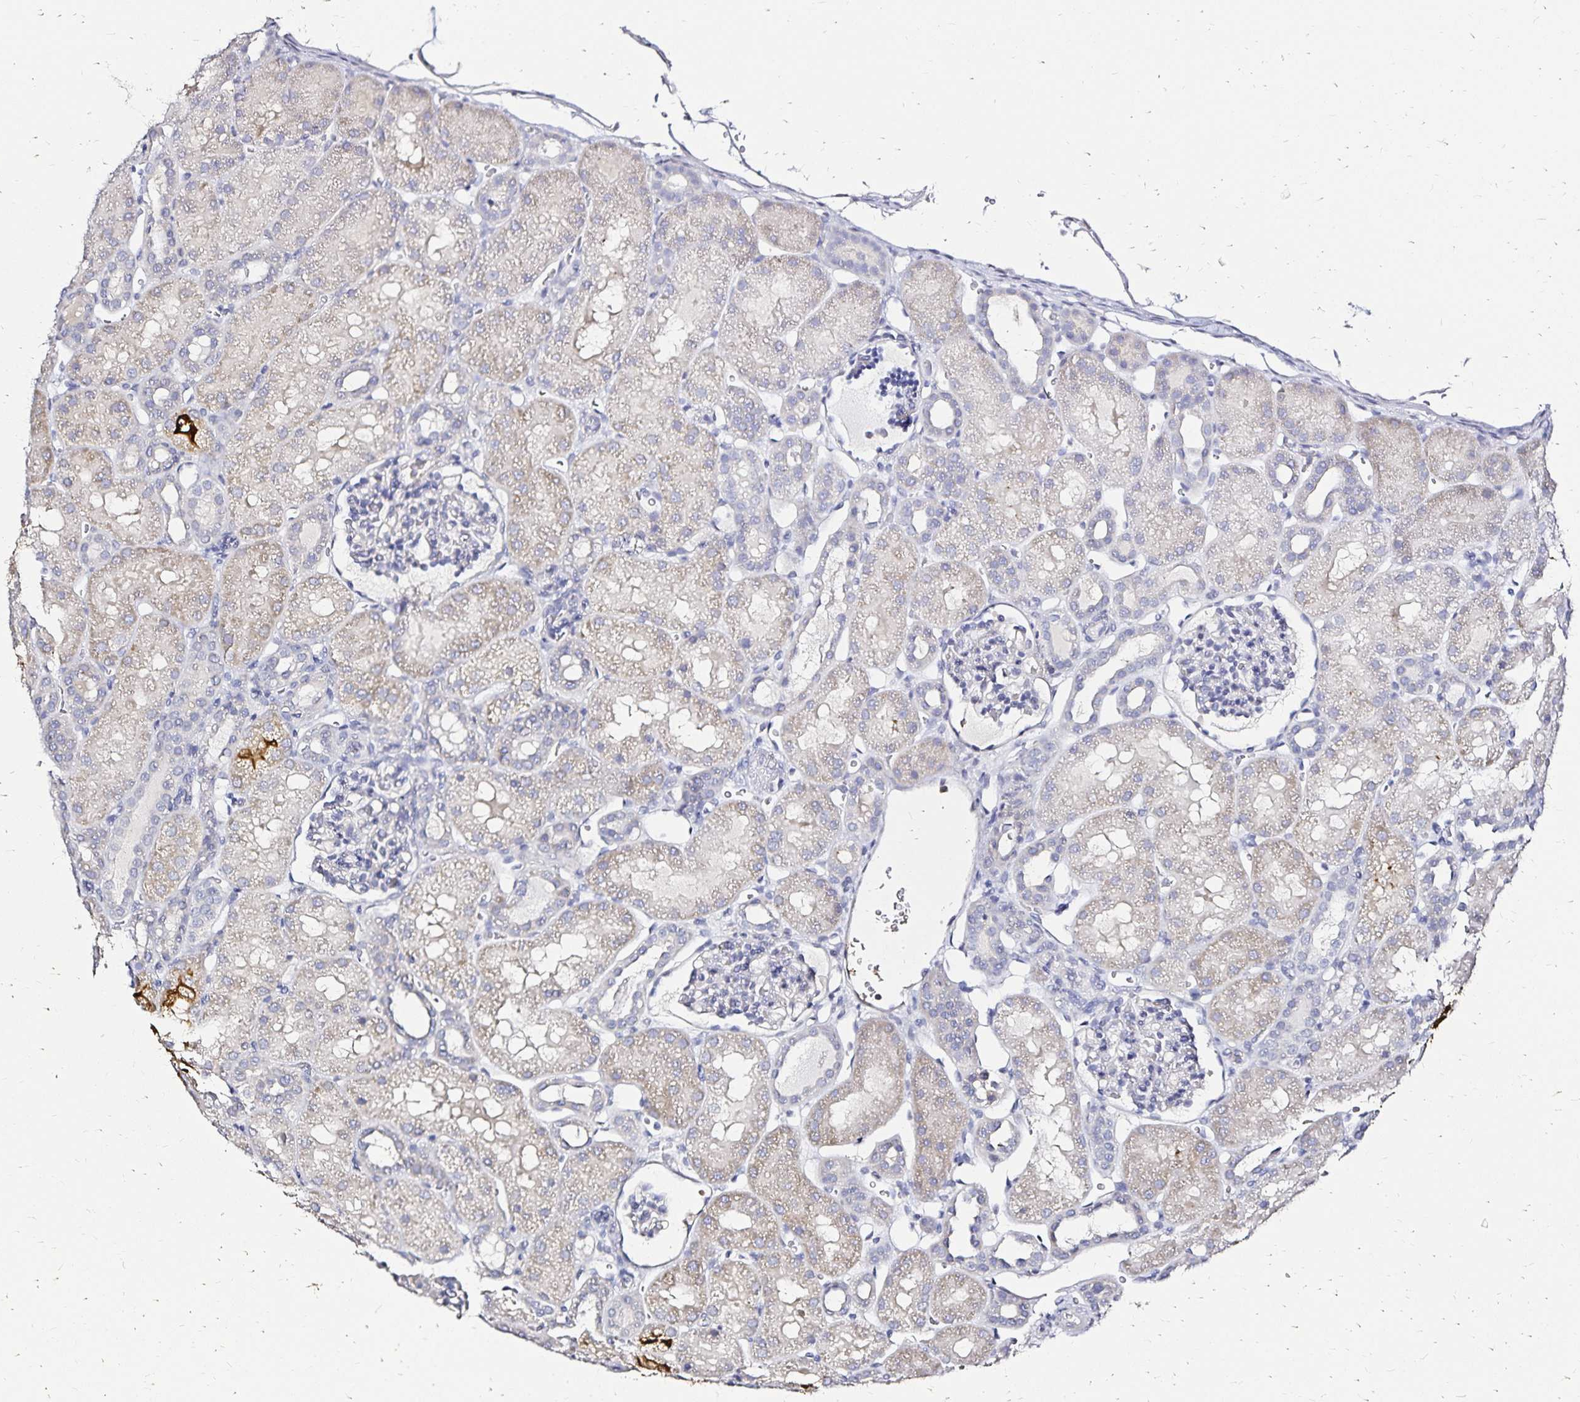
{"staining": {"intensity": "negative", "quantity": "none", "location": "none"}, "tissue": "kidney", "cell_type": "Cells in glomeruli", "image_type": "normal", "snomed": [{"axis": "morphology", "description": "Normal tissue, NOS"}, {"axis": "topography", "description": "Kidney"}], "caption": "The photomicrograph exhibits no significant staining in cells in glomeruli of kidney. (DAB (3,3'-diaminobenzidine) immunohistochemistry visualized using brightfield microscopy, high magnification).", "gene": "SLC5A1", "patient": {"sex": "male", "age": 2}}